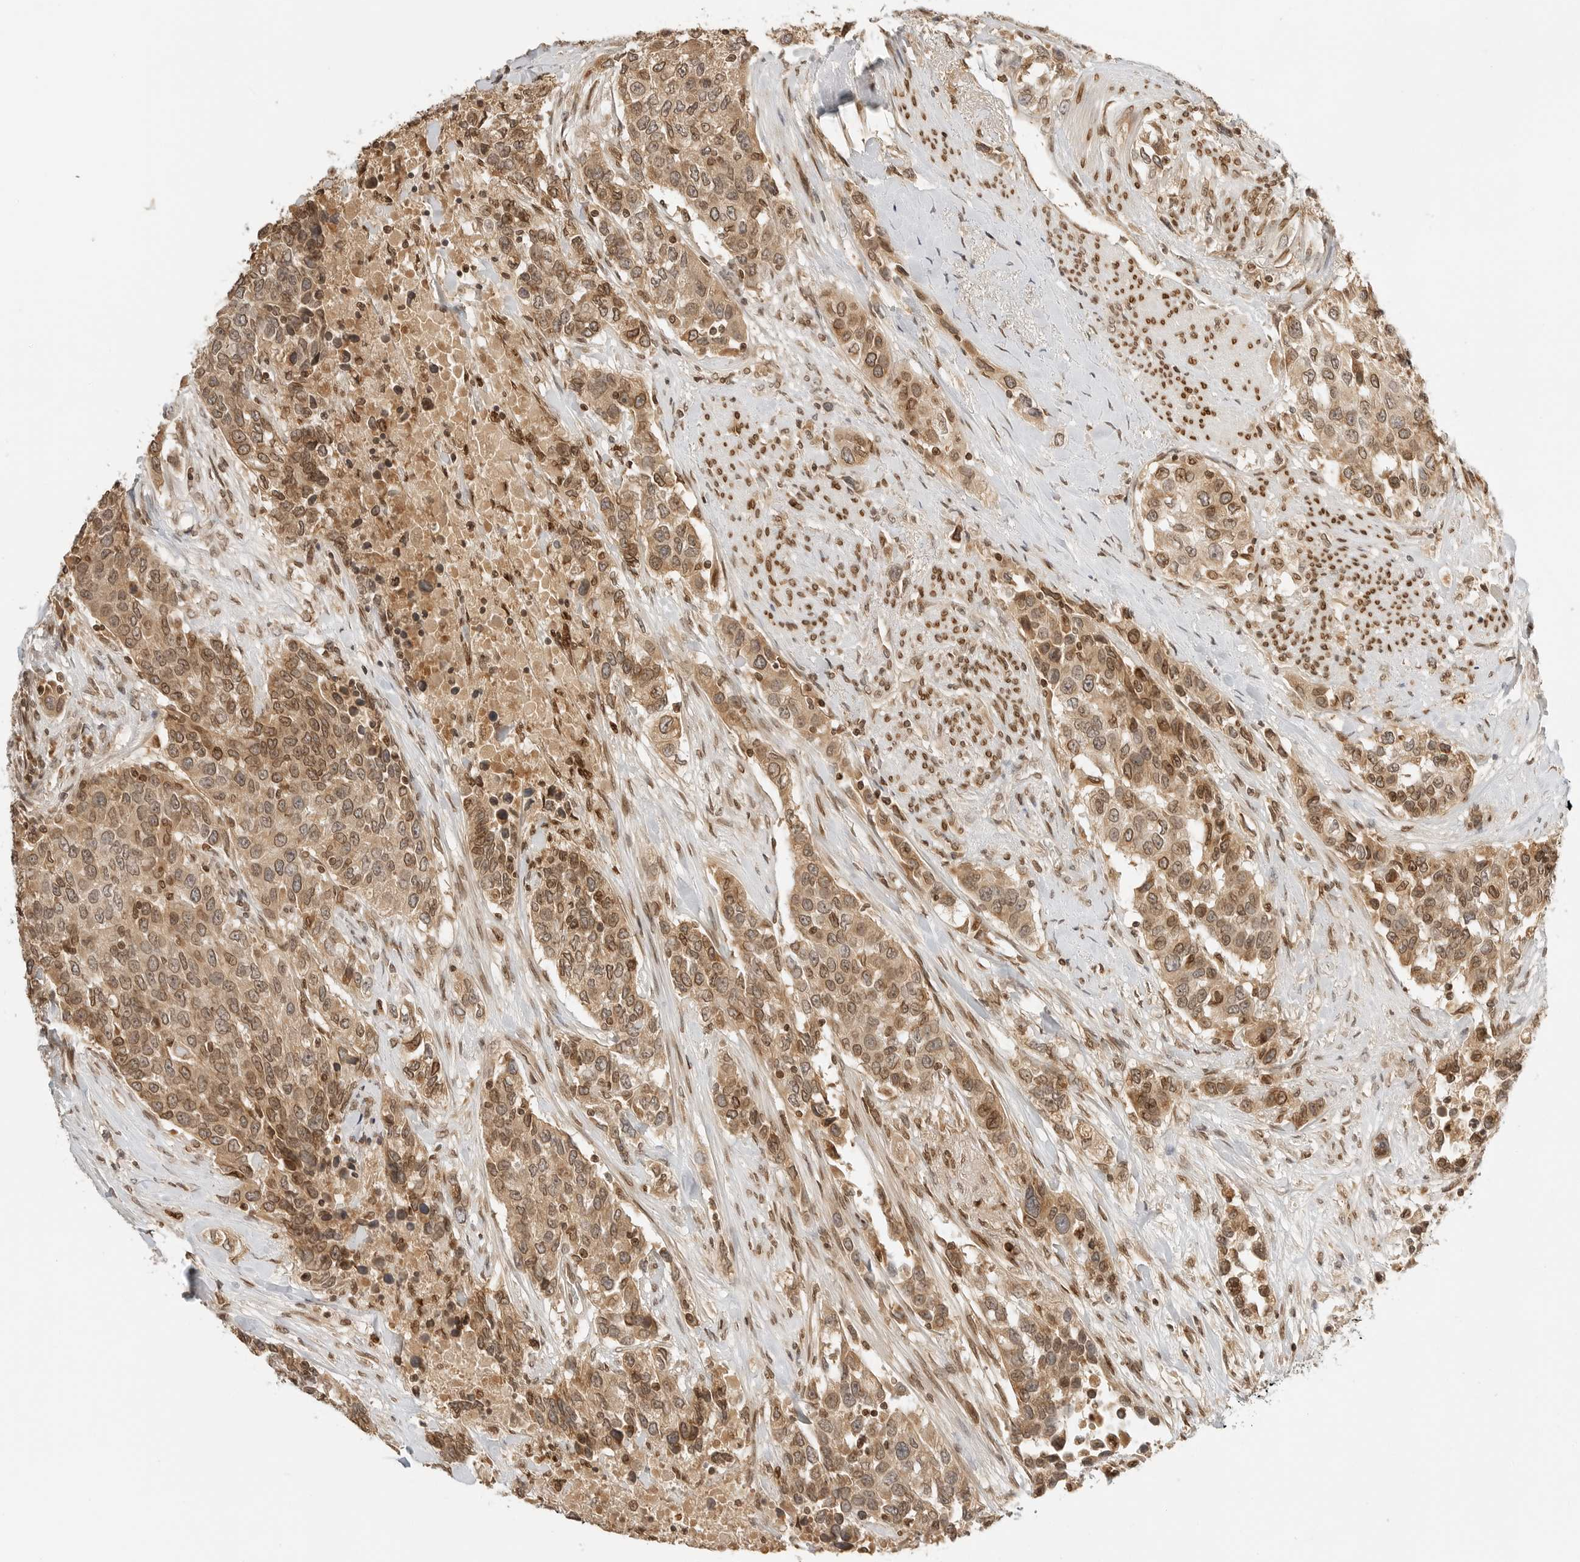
{"staining": {"intensity": "moderate", "quantity": ">75%", "location": "cytoplasmic/membranous,nuclear"}, "tissue": "urothelial cancer", "cell_type": "Tumor cells", "image_type": "cancer", "snomed": [{"axis": "morphology", "description": "Urothelial carcinoma, High grade"}, {"axis": "topography", "description": "Urinary bladder"}], "caption": "IHC photomicrograph of neoplastic tissue: human high-grade urothelial carcinoma stained using immunohistochemistry (IHC) reveals medium levels of moderate protein expression localized specifically in the cytoplasmic/membranous and nuclear of tumor cells, appearing as a cytoplasmic/membranous and nuclear brown color.", "gene": "POLH", "patient": {"sex": "female", "age": 80}}